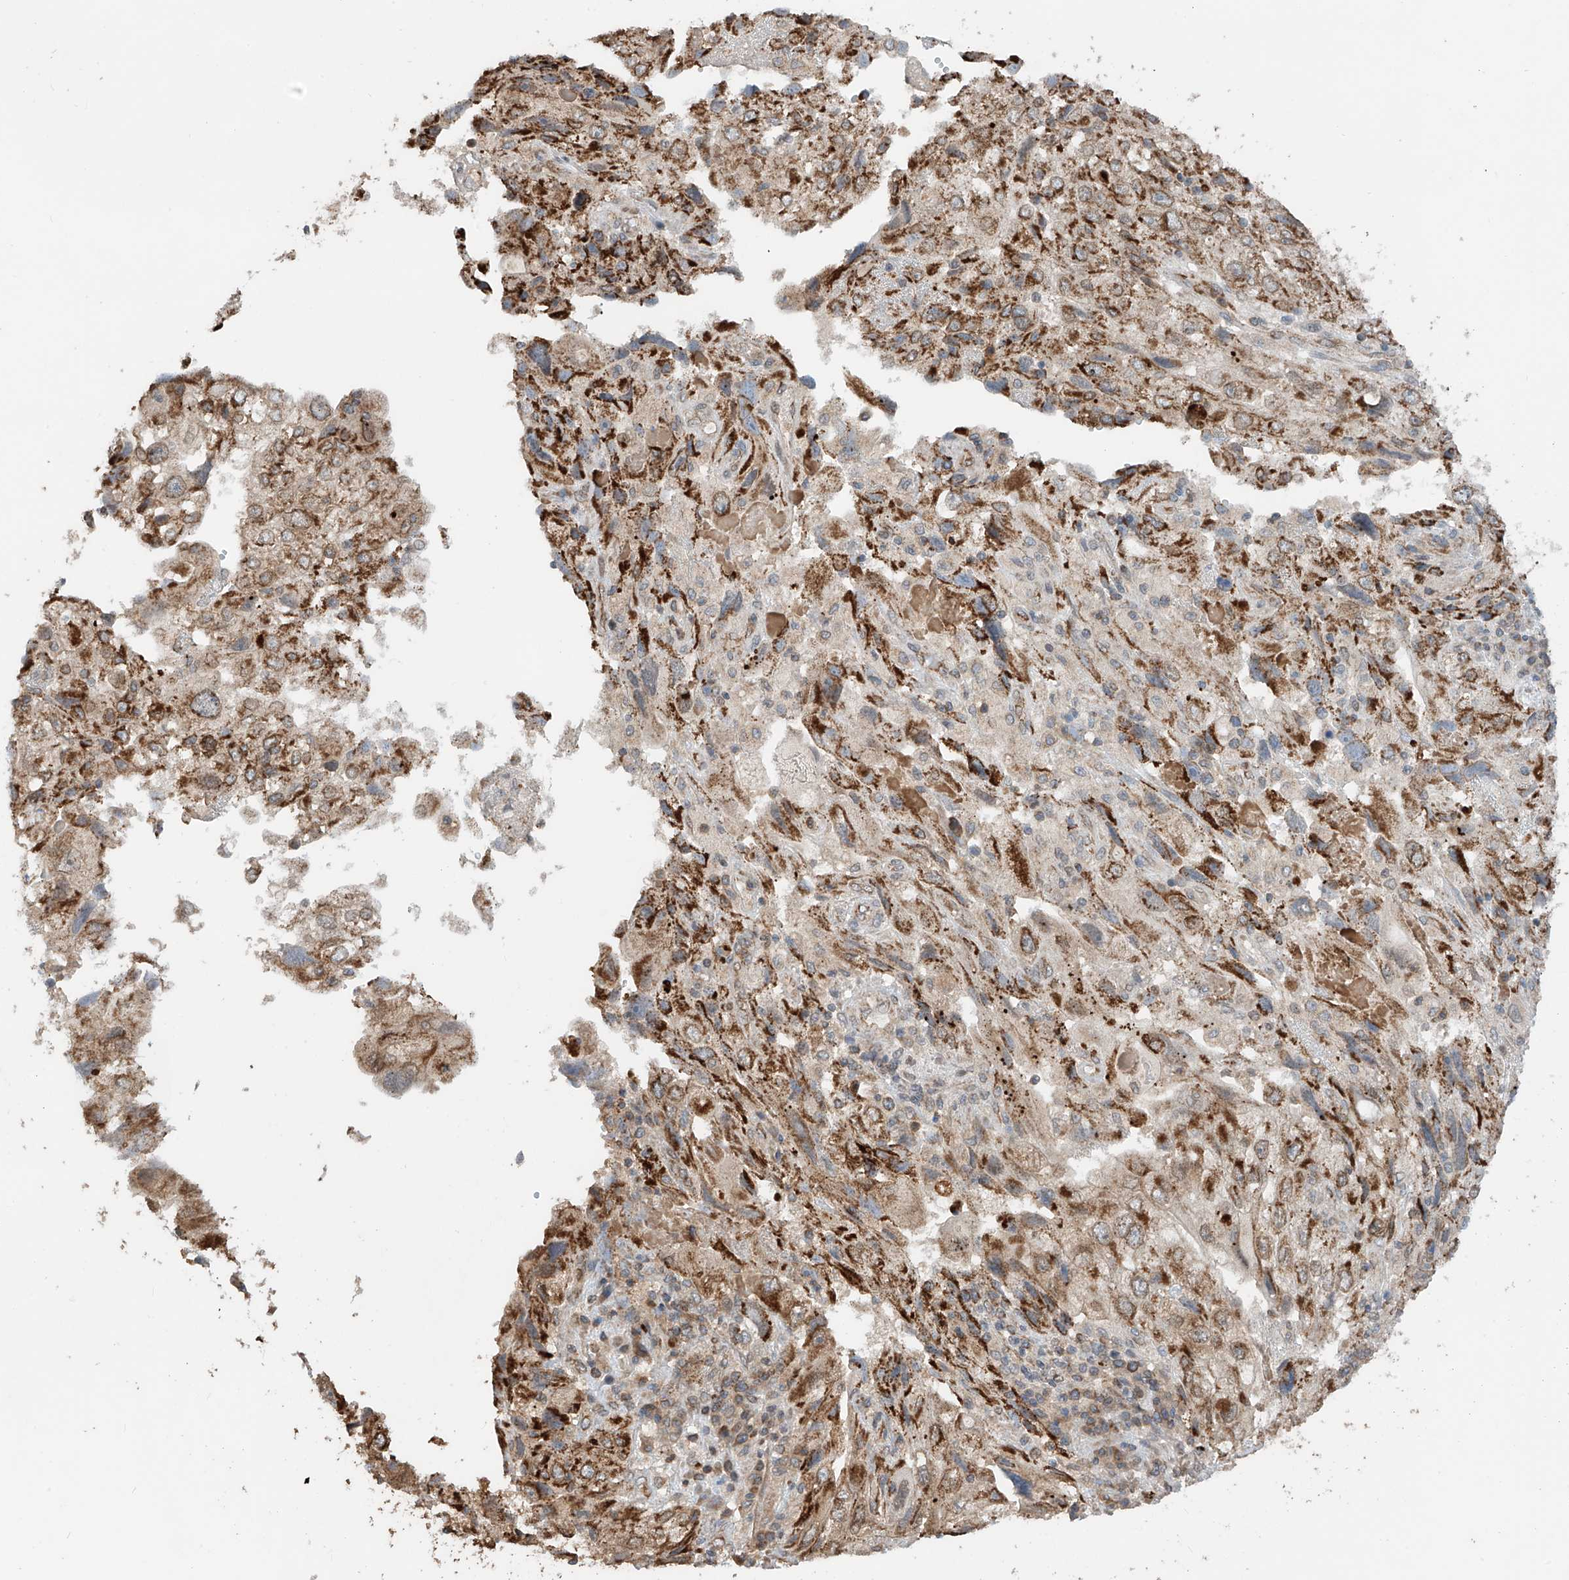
{"staining": {"intensity": "moderate", "quantity": "25%-75%", "location": "cytoplasmic/membranous"}, "tissue": "endometrial cancer", "cell_type": "Tumor cells", "image_type": "cancer", "snomed": [{"axis": "morphology", "description": "Adenocarcinoma, NOS"}, {"axis": "topography", "description": "Endometrium"}], "caption": "Brown immunohistochemical staining in endometrial adenocarcinoma shows moderate cytoplasmic/membranous positivity in about 25%-75% of tumor cells.", "gene": "AHCTF1", "patient": {"sex": "female", "age": 49}}